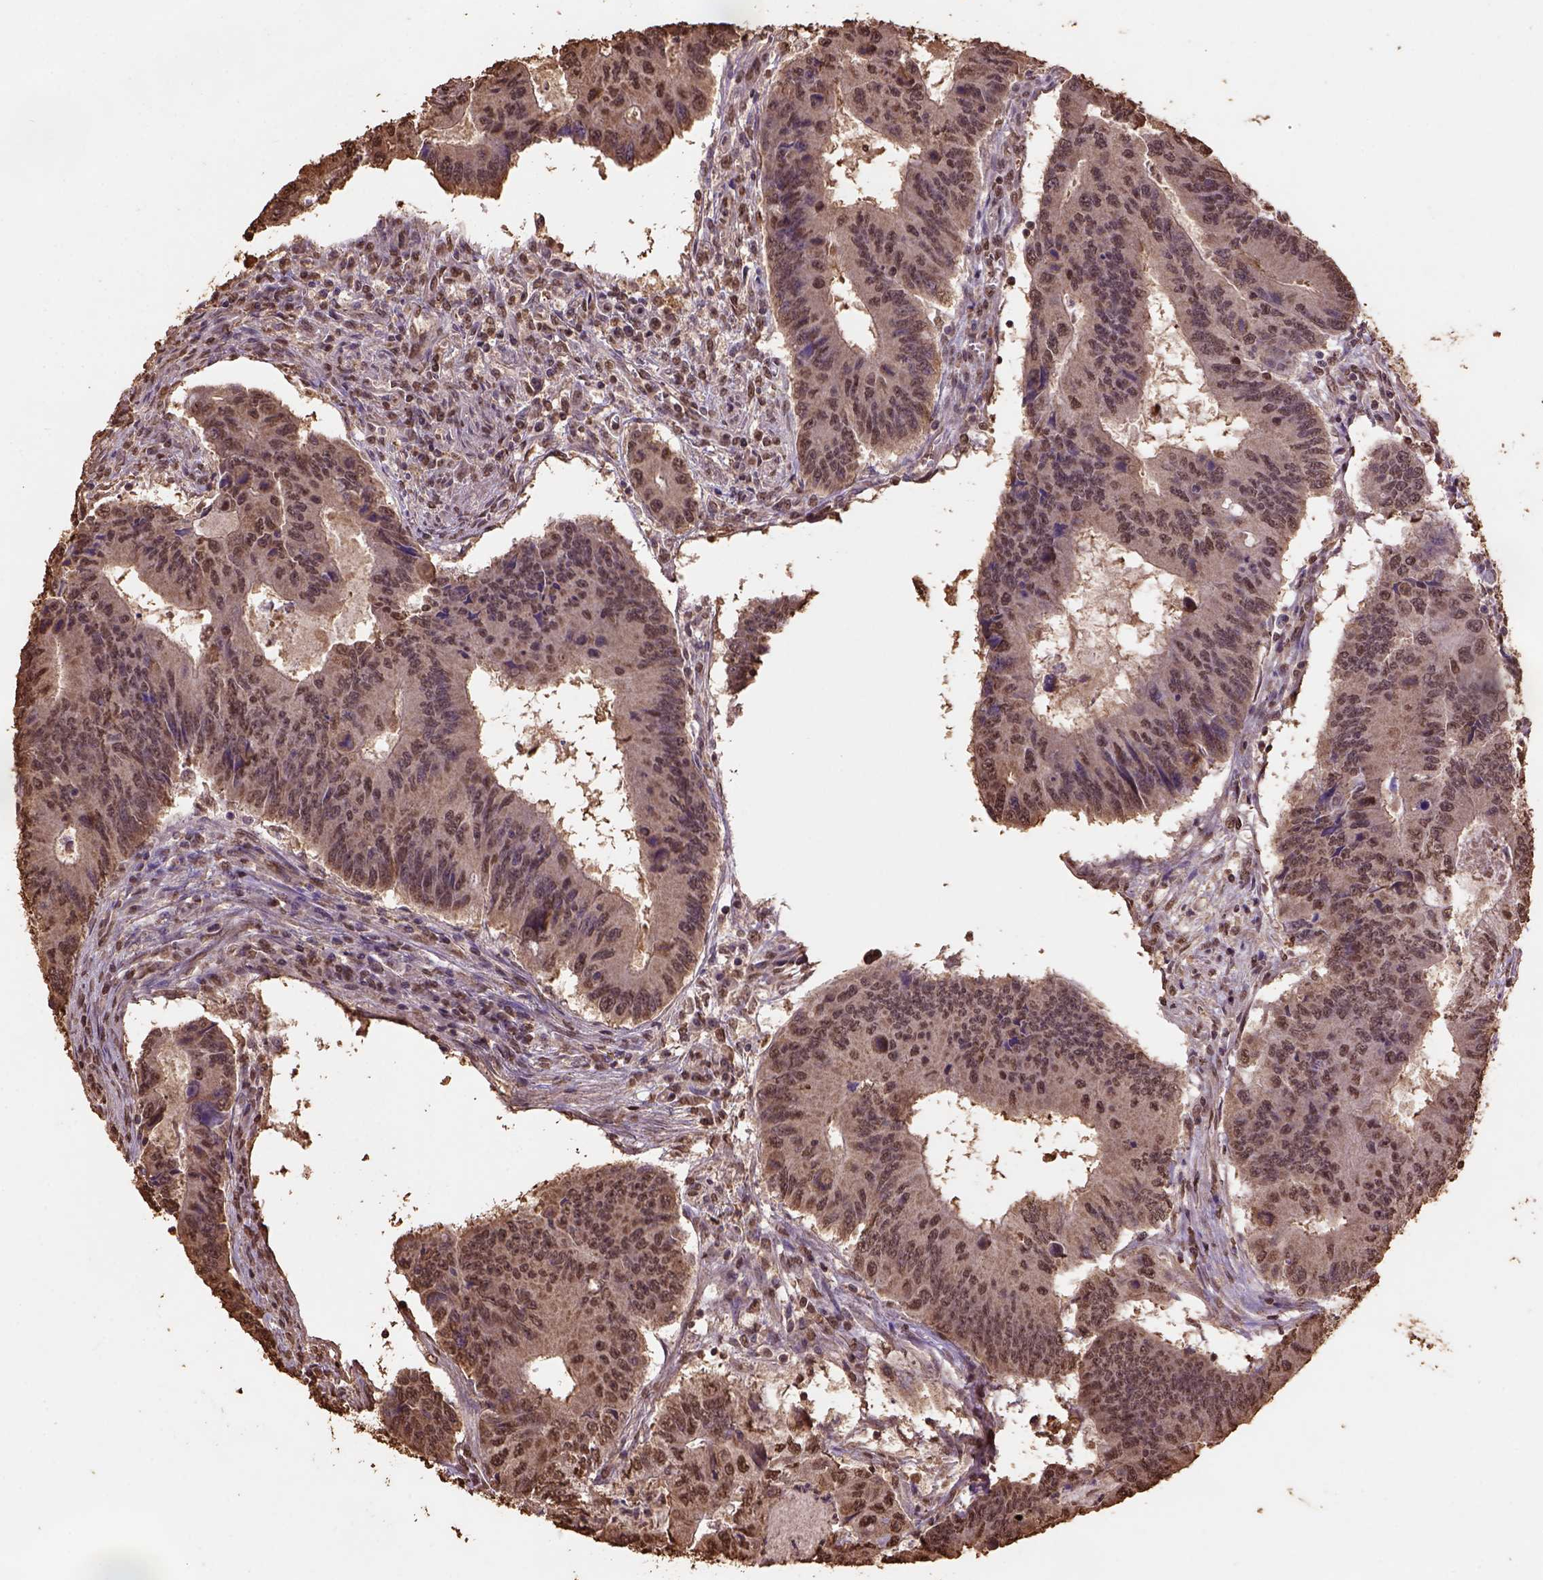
{"staining": {"intensity": "moderate", "quantity": "25%-75%", "location": "nuclear"}, "tissue": "colorectal cancer", "cell_type": "Tumor cells", "image_type": "cancer", "snomed": [{"axis": "morphology", "description": "Adenocarcinoma, NOS"}, {"axis": "topography", "description": "Colon"}], "caption": "This is an image of immunohistochemistry staining of colorectal cancer (adenocarcinoma), which shows moderate positivity in the nuclear of tumor cells.", "gene": "CSTF2T", "patient": {"sex": "male", "age": 53}}